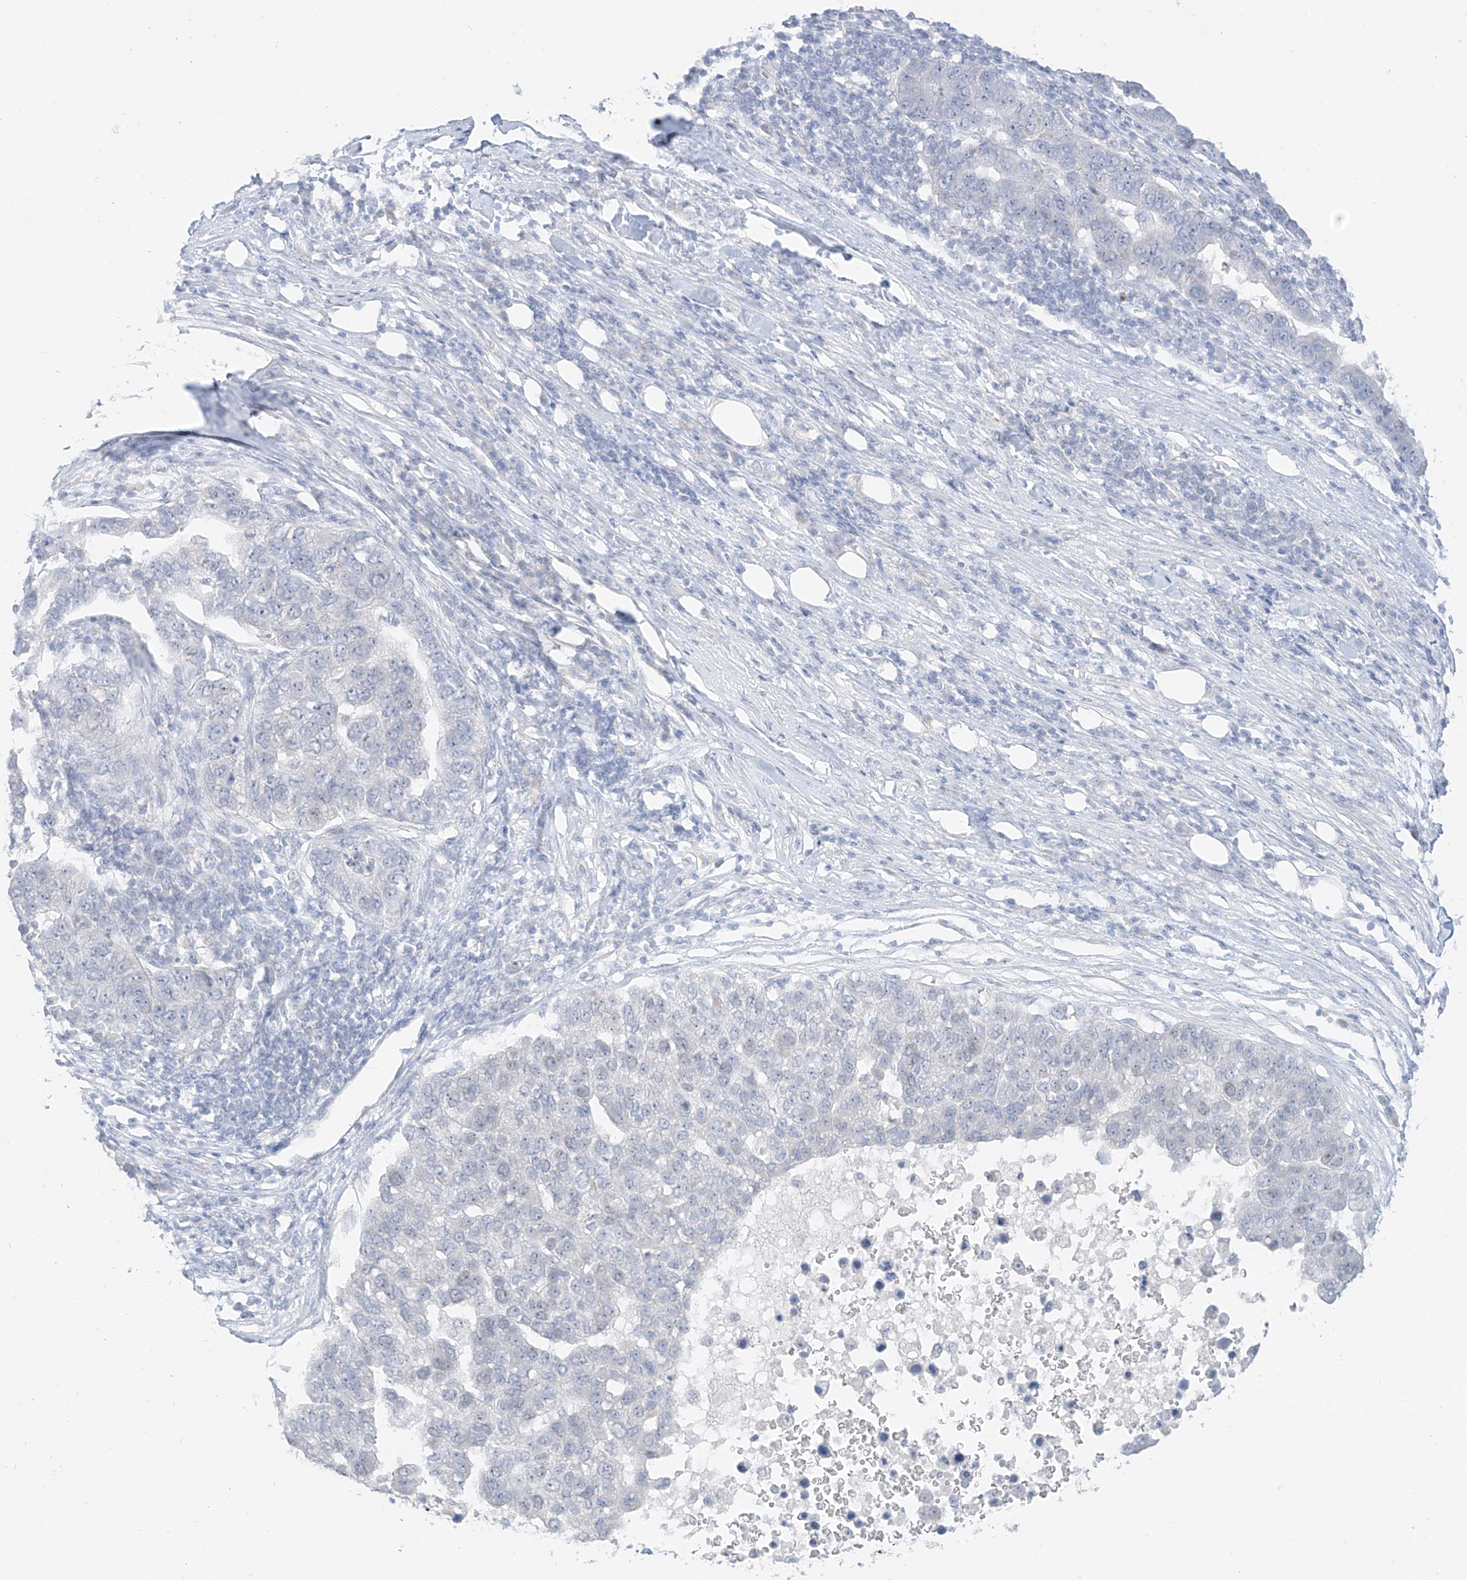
{"staining": {"intensity": "negative", "quantity": "none", "location": "none"}, "tissue": "pancreatic cancer", "cell_type": "Tumor cells", "image_type": "cancer", "snomed": [{"axis": "morphology", "description": "Adenocarcinoma, NOS"}, {"axis": "topography", "description": "Pancreas"}], "caption": "Photomicrograph shows no significant protein positivity in tumor cells of pancreatic adenocarcinoma.", "gene": "BARX2", "patient": {"sex": "female", "age": 61}}